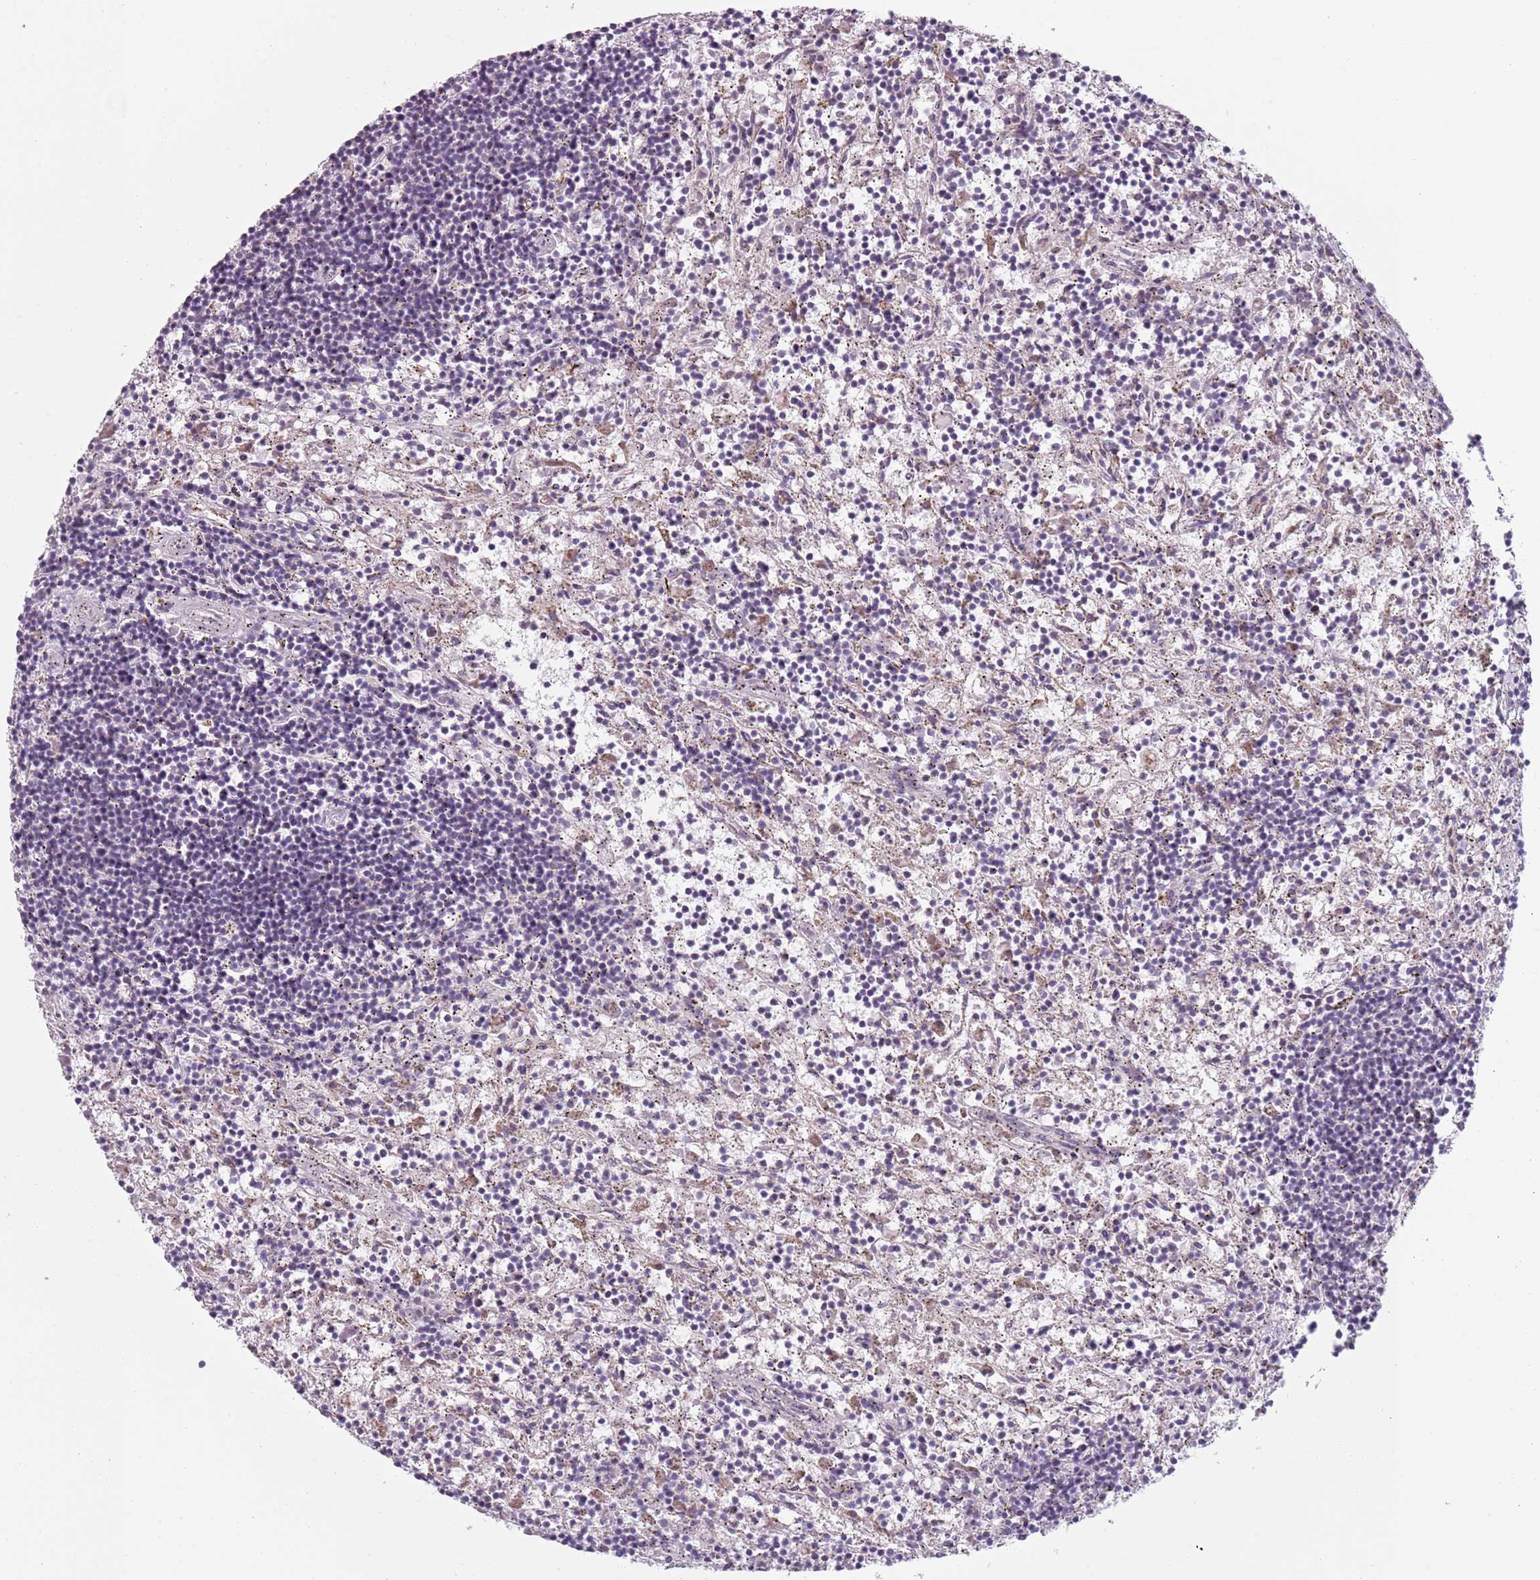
{"staining": {"intensity": "negative", "quantity": "none", "location": "none"}, "tissue": "lymphoma", "cell_type": "Tumor cells", "image_type": "cancer", "snomed": [{"axis": "morphology", "description": "Malignant lymphoma, non-Hodgkin's type, Low grade"}, {"axis": "topography", "description": "Spleen"}], "caption": "Low-grade malignant lymphoma, non-Hodgkin's type was stained to show a protein in brown. There is no significant positivity in tumor cells. (Immunohistochemistry, brightfield microscopy, high magnification).", "gene": "MEGF8", "patient": {"sex": "male", "age": 76}}